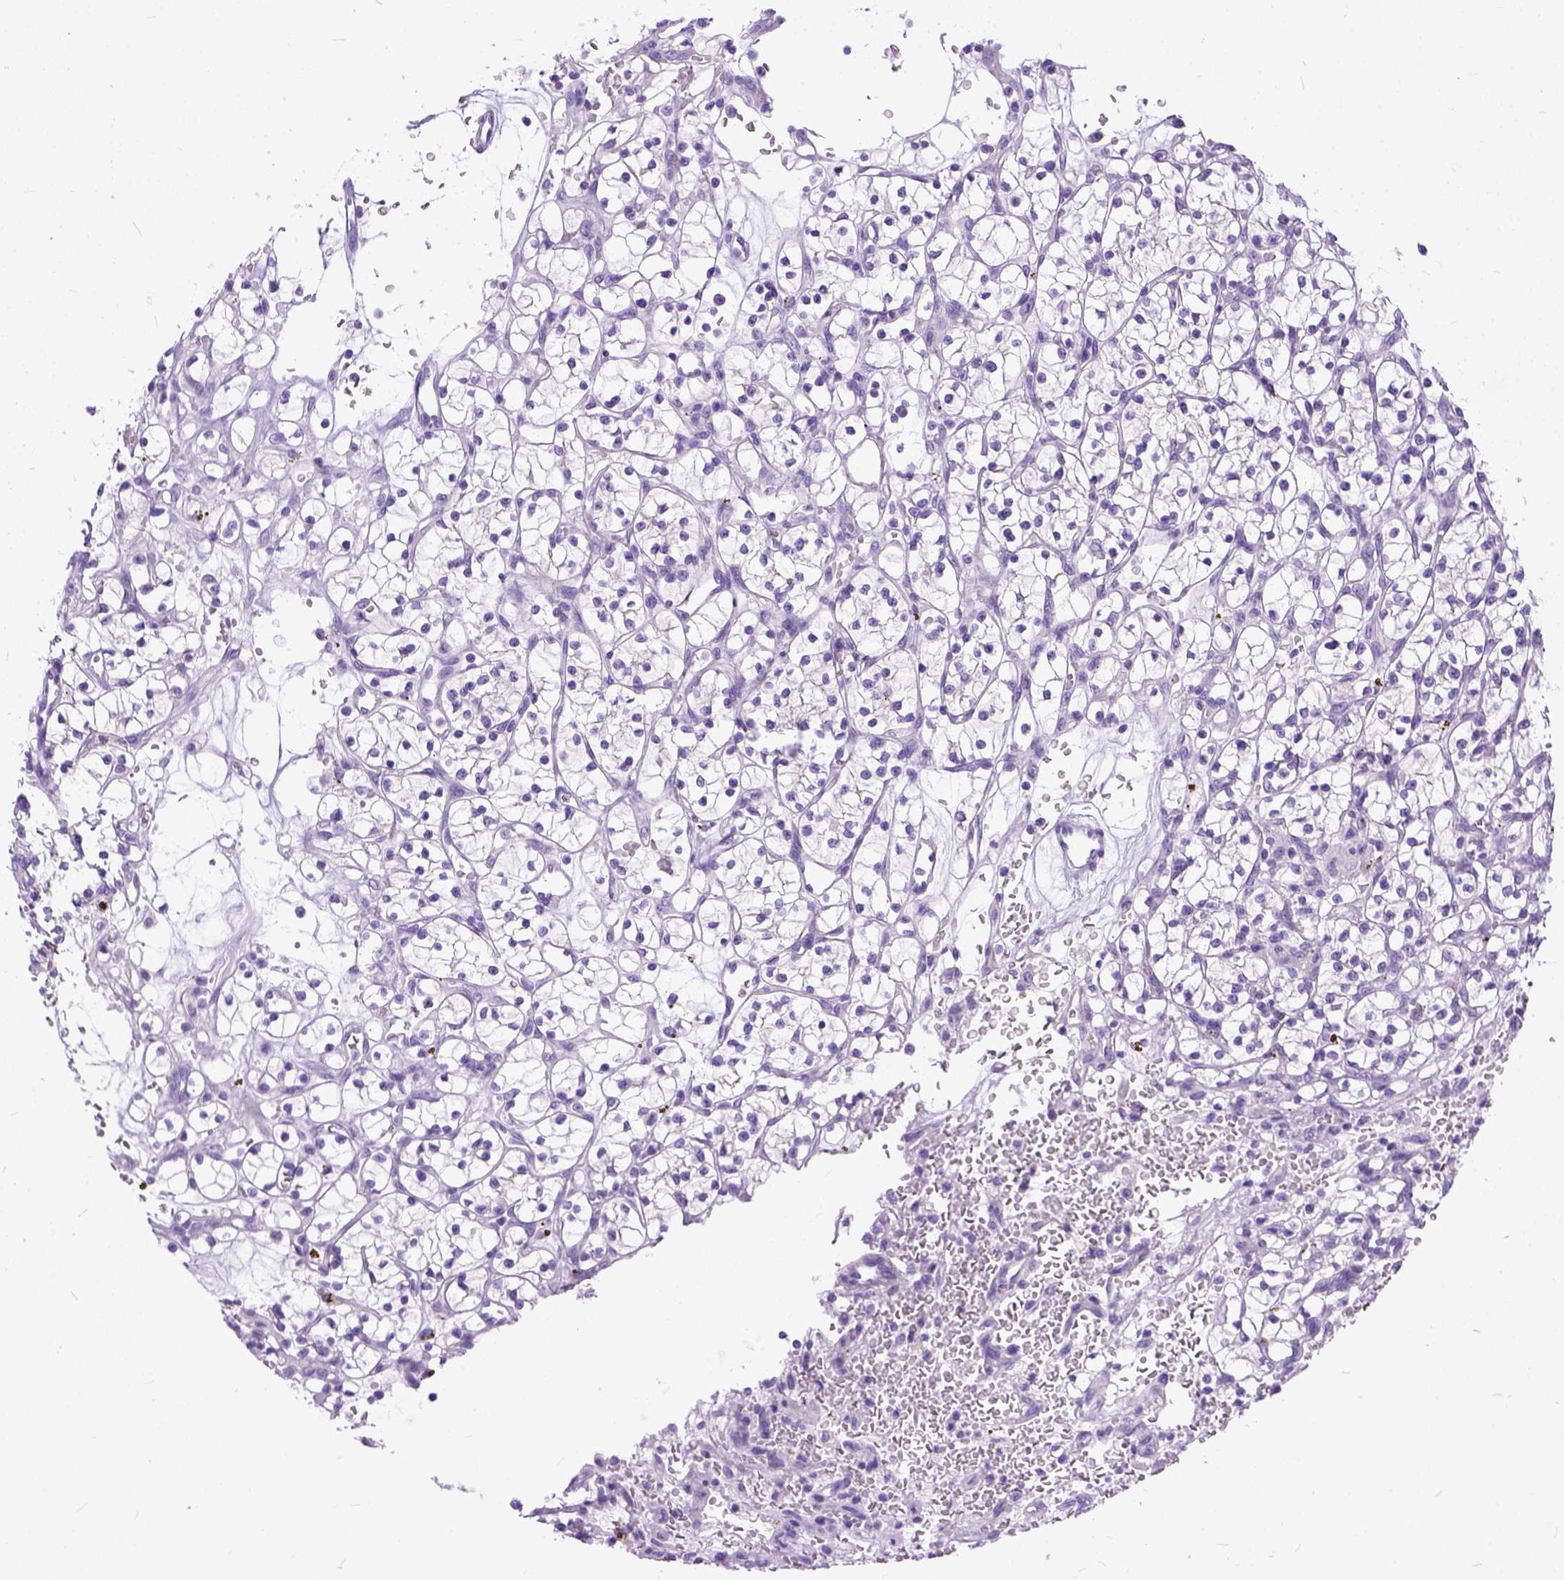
{"staining": {"intensity": "negative", "quantity": "none", "location": "none"}, "tissue": "renal cancer", "cell_type": "Tumor cells", "image_type": "cancer", "snomed": [{"axis": "morphology", "description": "Adenocarcinoma, NOS"}, {"axis": "topography", "description": "Kidney"}], "caption": "Immunohistochemistry (IHC) micrograph of neoplastic tissue: human renal cancer stained with DAB (3,3'-diaminobenzidine) reveals no significant protein staining in tumor cells. (DAB (3,3'-diaminobenzidine) immunohistochemistry (IHC) with hematoxylin counter stain).", "gene": "PPL", "patient": {"sex": "female", "age": 64}}